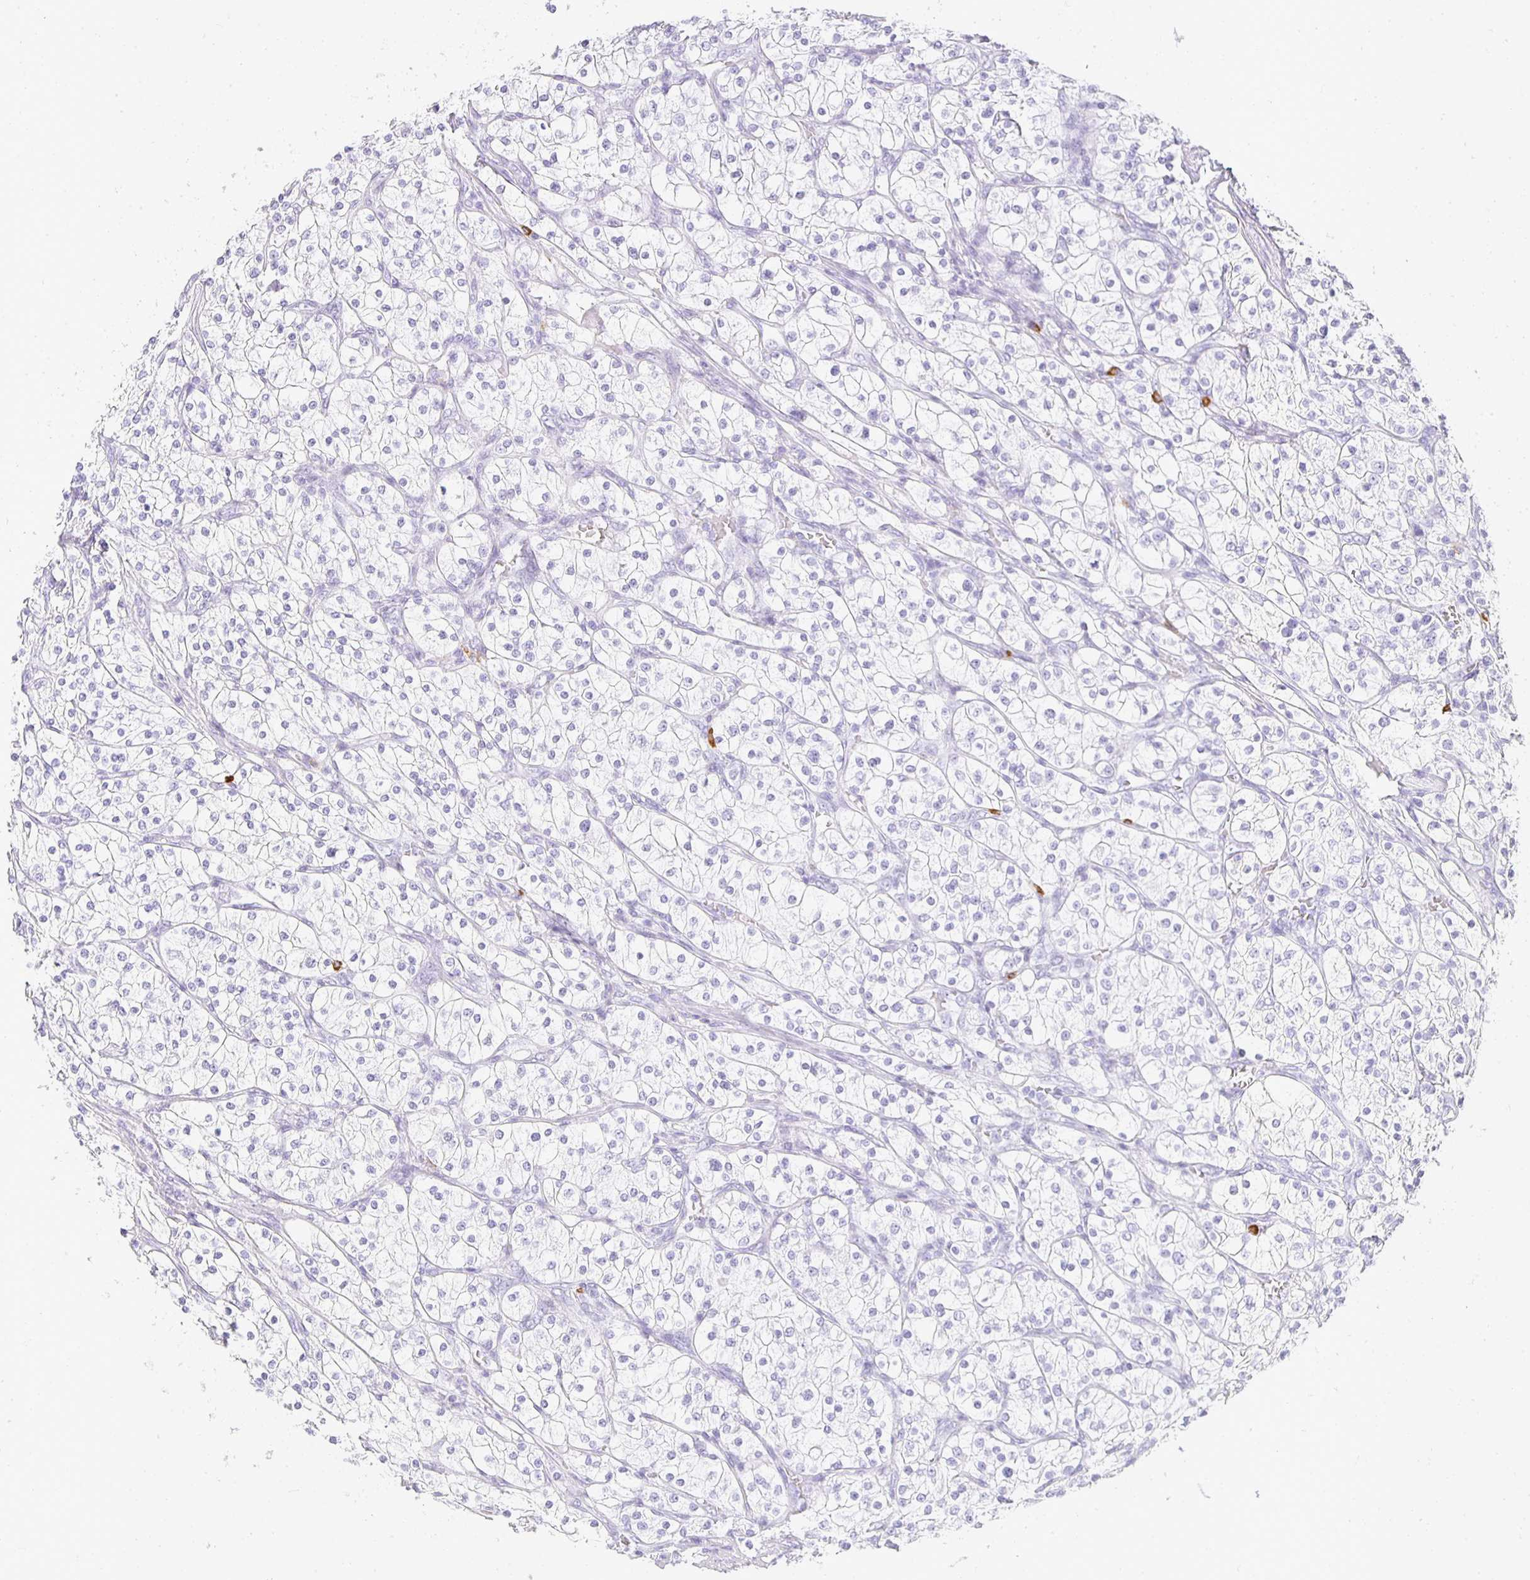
{"staining": {"intensity": "negative", "quantity": "none", "location": "none"}, "tissue": "renal cancer", "cell_type": "Tumor cells", "image_type": "cancer", "snomed": [{"axis": "morphology", "description": "Adenocarcinoma, NOS"}, {"axis": "topography", "description": "Kidney"}], "caption": "Tumor cells show no significant protein staining in renal cancer (adenocarcinoma). (DAB immunohistochemistry visualized using brightfield microscopy, high magnification).", "gene": "TPSD1", "patient": {"sex": "male", "age": 80}}